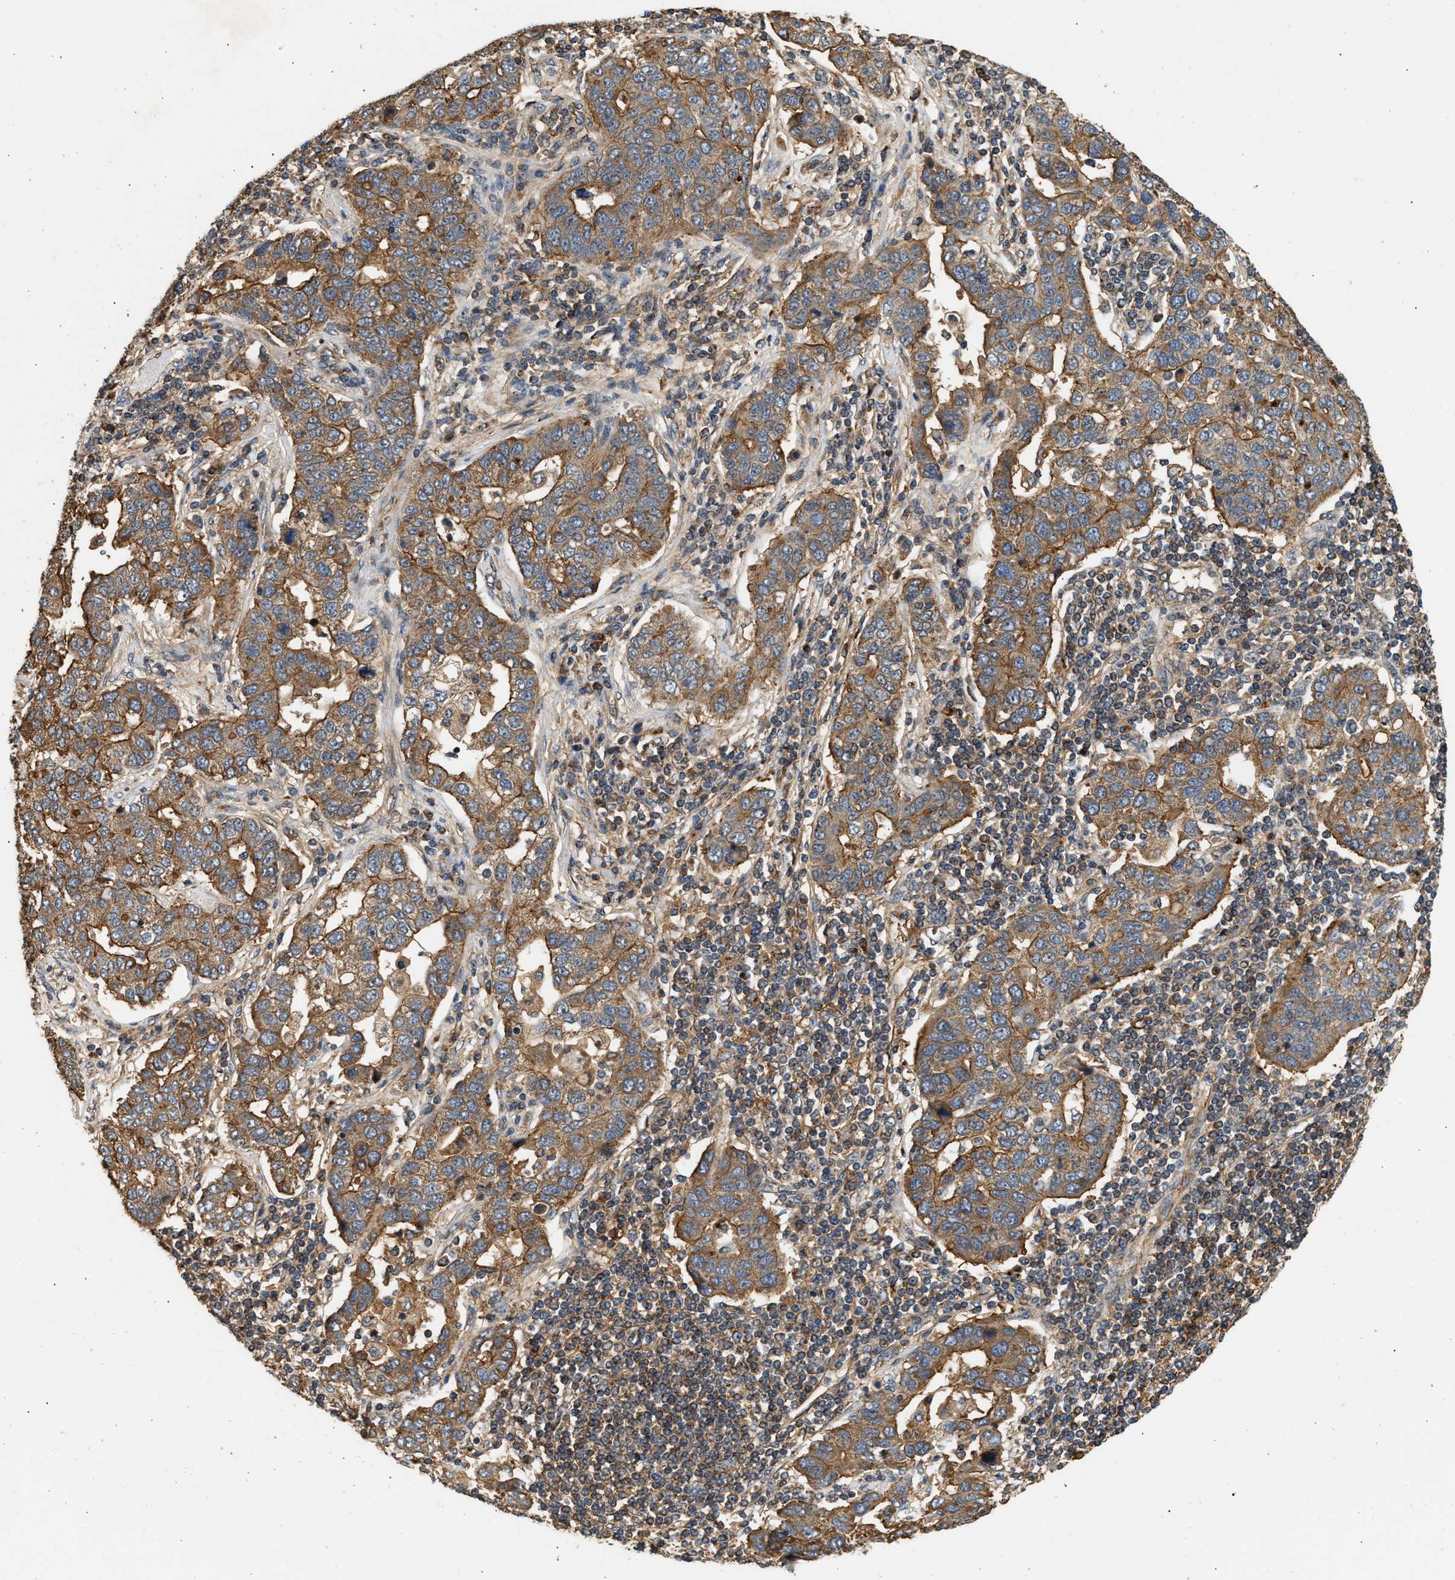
{"staining": {"intensity": "strong", "quantity": ">75%", "location": "cytoplasmic/membranous"}, "tissue": "pancreatic cancer", "cell_type": "Tumor cells", "image_type": "cancer", "snomed": [{"axis": "morphology", "description": "Adenocarcinoma, NOS"}, {"axis": "topography", "description": "Pancreas"}], "caption": "Approximately >75% of tumor cells in human adenocarcinoma (pancreatic) reveal strong cytoplasmic/membranous protein positivity as visualized by brown immunohistochemical staining.", "gene": "DUSP14", "patient": {"sex": "female", "age": 61}}